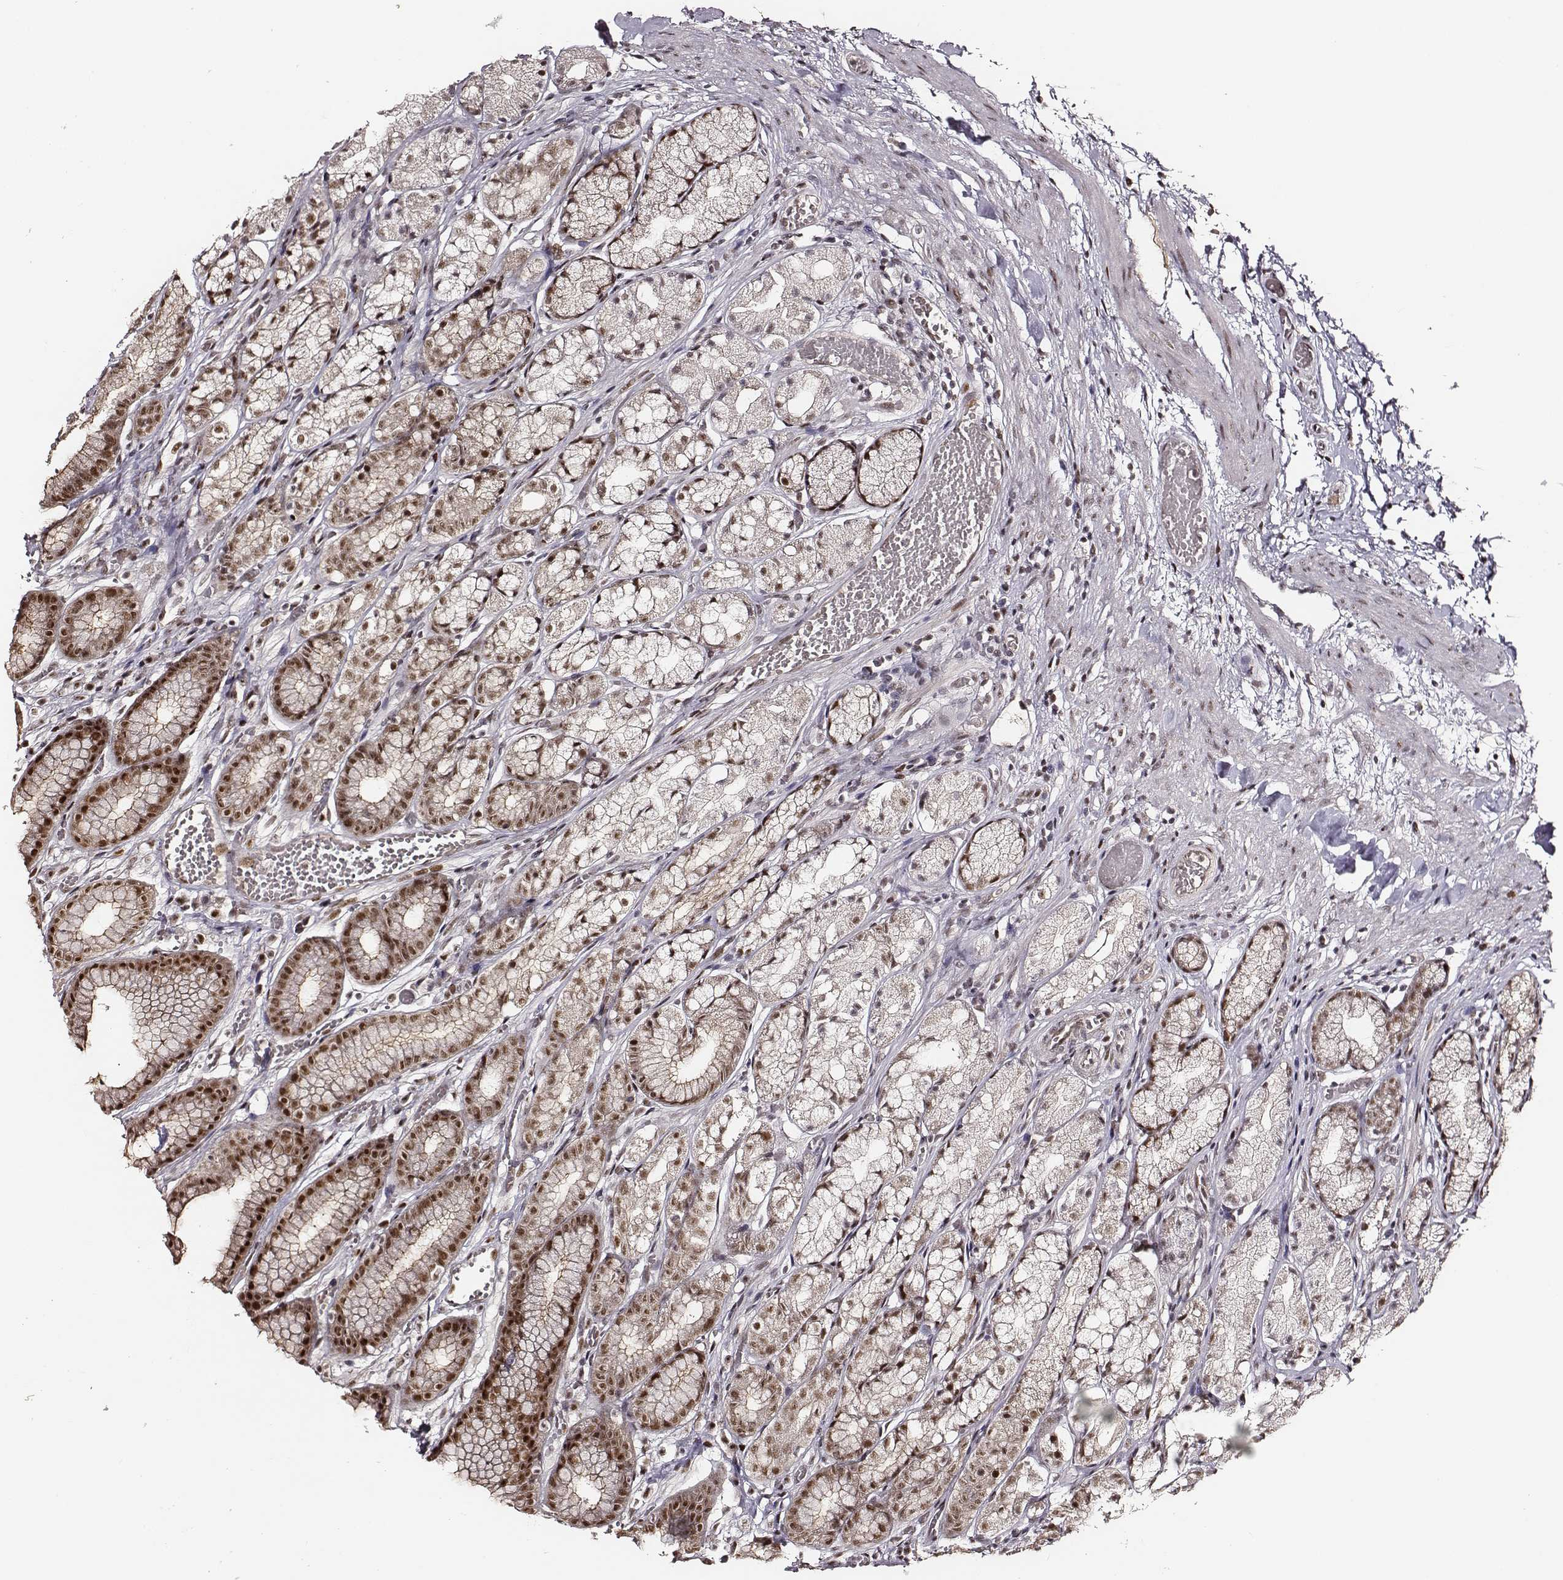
{"staining": {"intensity": "strong", "quantity": ">75%", "location": "nuclear"}, "tissue": "stomach", "cell_type": "Glandular cells", "image_type": "normal", "snomed": [{"axis": "morphology", "description": "Normal tissue, NOS"}, {"axis": "topography", "description": "Stomach"}], "caption": "Strong nuclear protein staining is appreciated in about >75% of glandular cells in stomach. (DAB (3,3'-diaminobenzidine) IHC, brown staining for protein, blue staining for nuclei).", "gene": "PPARA", "patient": {"sex": "male", "age": 70}}